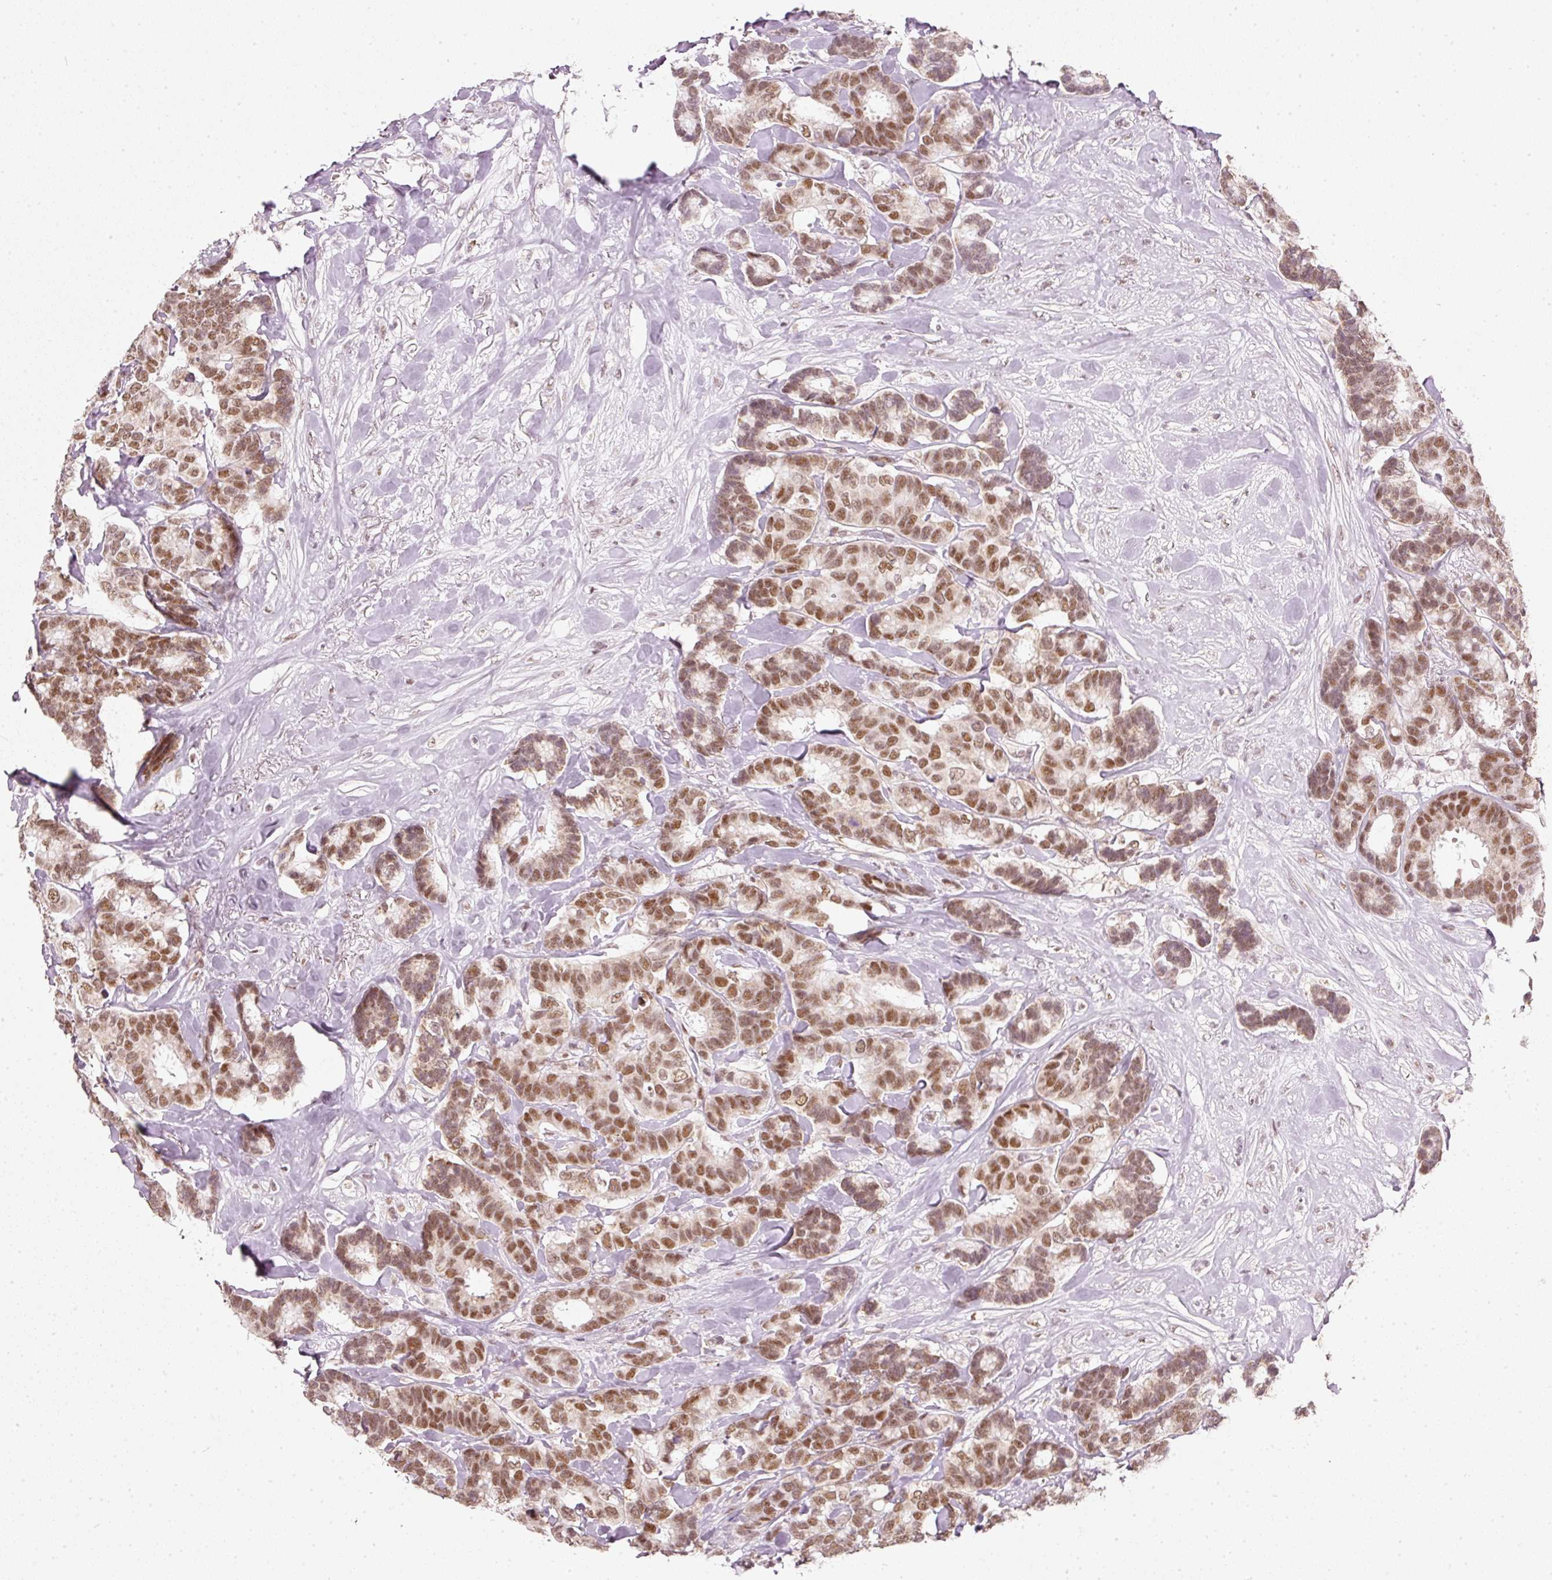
{"staining": {"intensity": "moderate", "quantity": ">75%", "location": "nuclear"}, "tissue": "breast cancer", "cell_type": "Tumor cells", "image_type": "cancer", "snomed": [{"axis": "morphology", "description": "Normal tissue, NOS"}, {"axis": "morphology", "description": "Duct carcinoma"}, {"axis": "topography", "description": "Breast"}], "caption": "A medium amount of moderate nuclear positivity is seen in about >75% of tumor cells in breast cancer (infiltrating ductal carcinoma) tissue.", "gene": "FSTL3", "patient": {"sex": "female", "age": 87}}